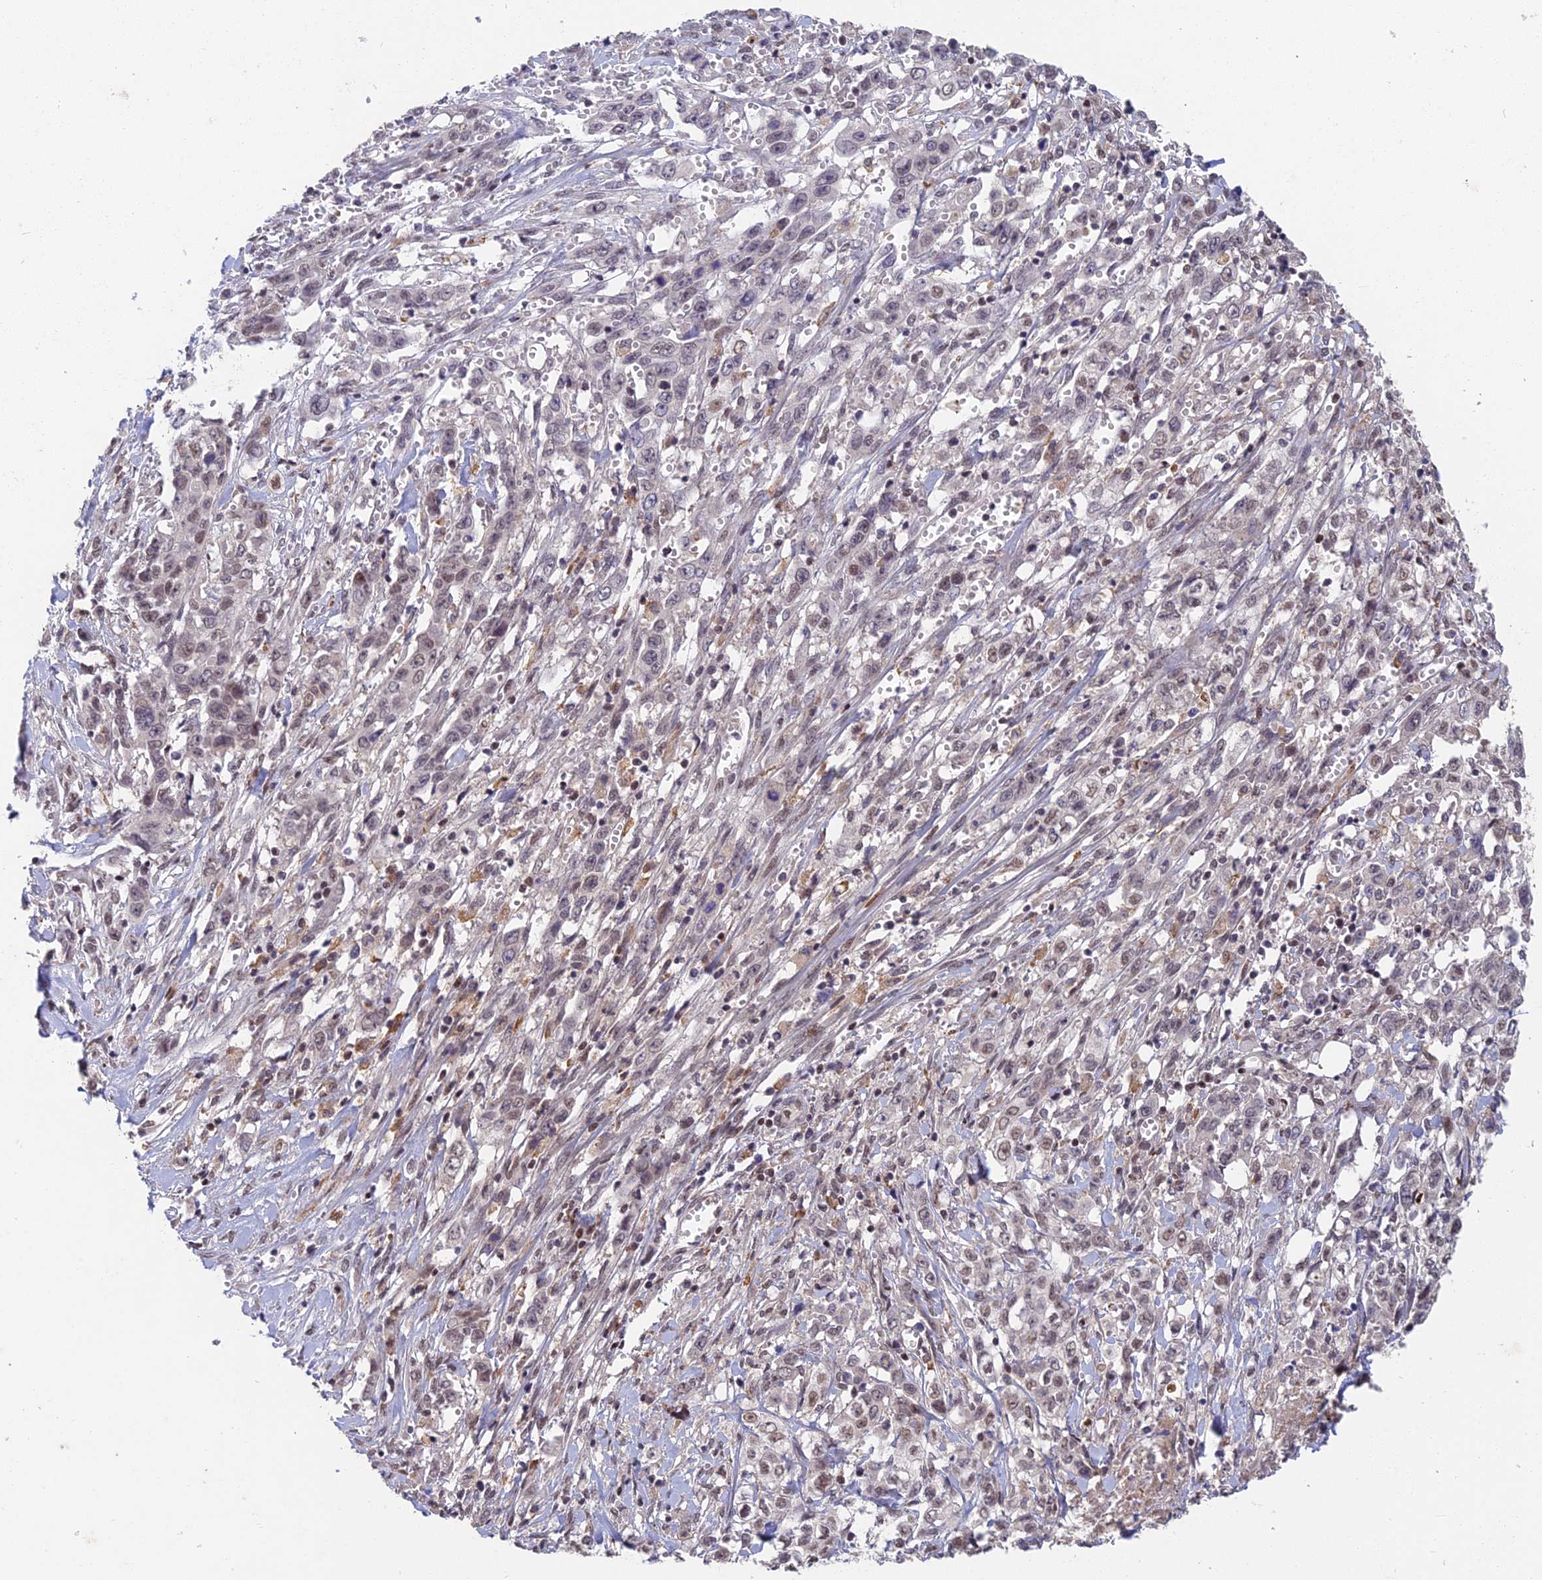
{"staining": {"intensity": "weak", "quantity": "25%-75%", "location": "nuclear"}, "tissue": "stomach cancer", "cell_type": "Tumor cells", "image_type": "cancer", "snomed": [{"axis": "morphology", "description": "Adenocarcinoma, NOS"}, {"axis": "topography", "description": "Stomach, upper"}], "caption": "Protein expression analysis of adenocarcinoma (stomach) shows weak nuclear expression in about 25%-75% of tumor cells.", "gene": "ABHD17A", "patient": {"sex": "male", "age": 62}}